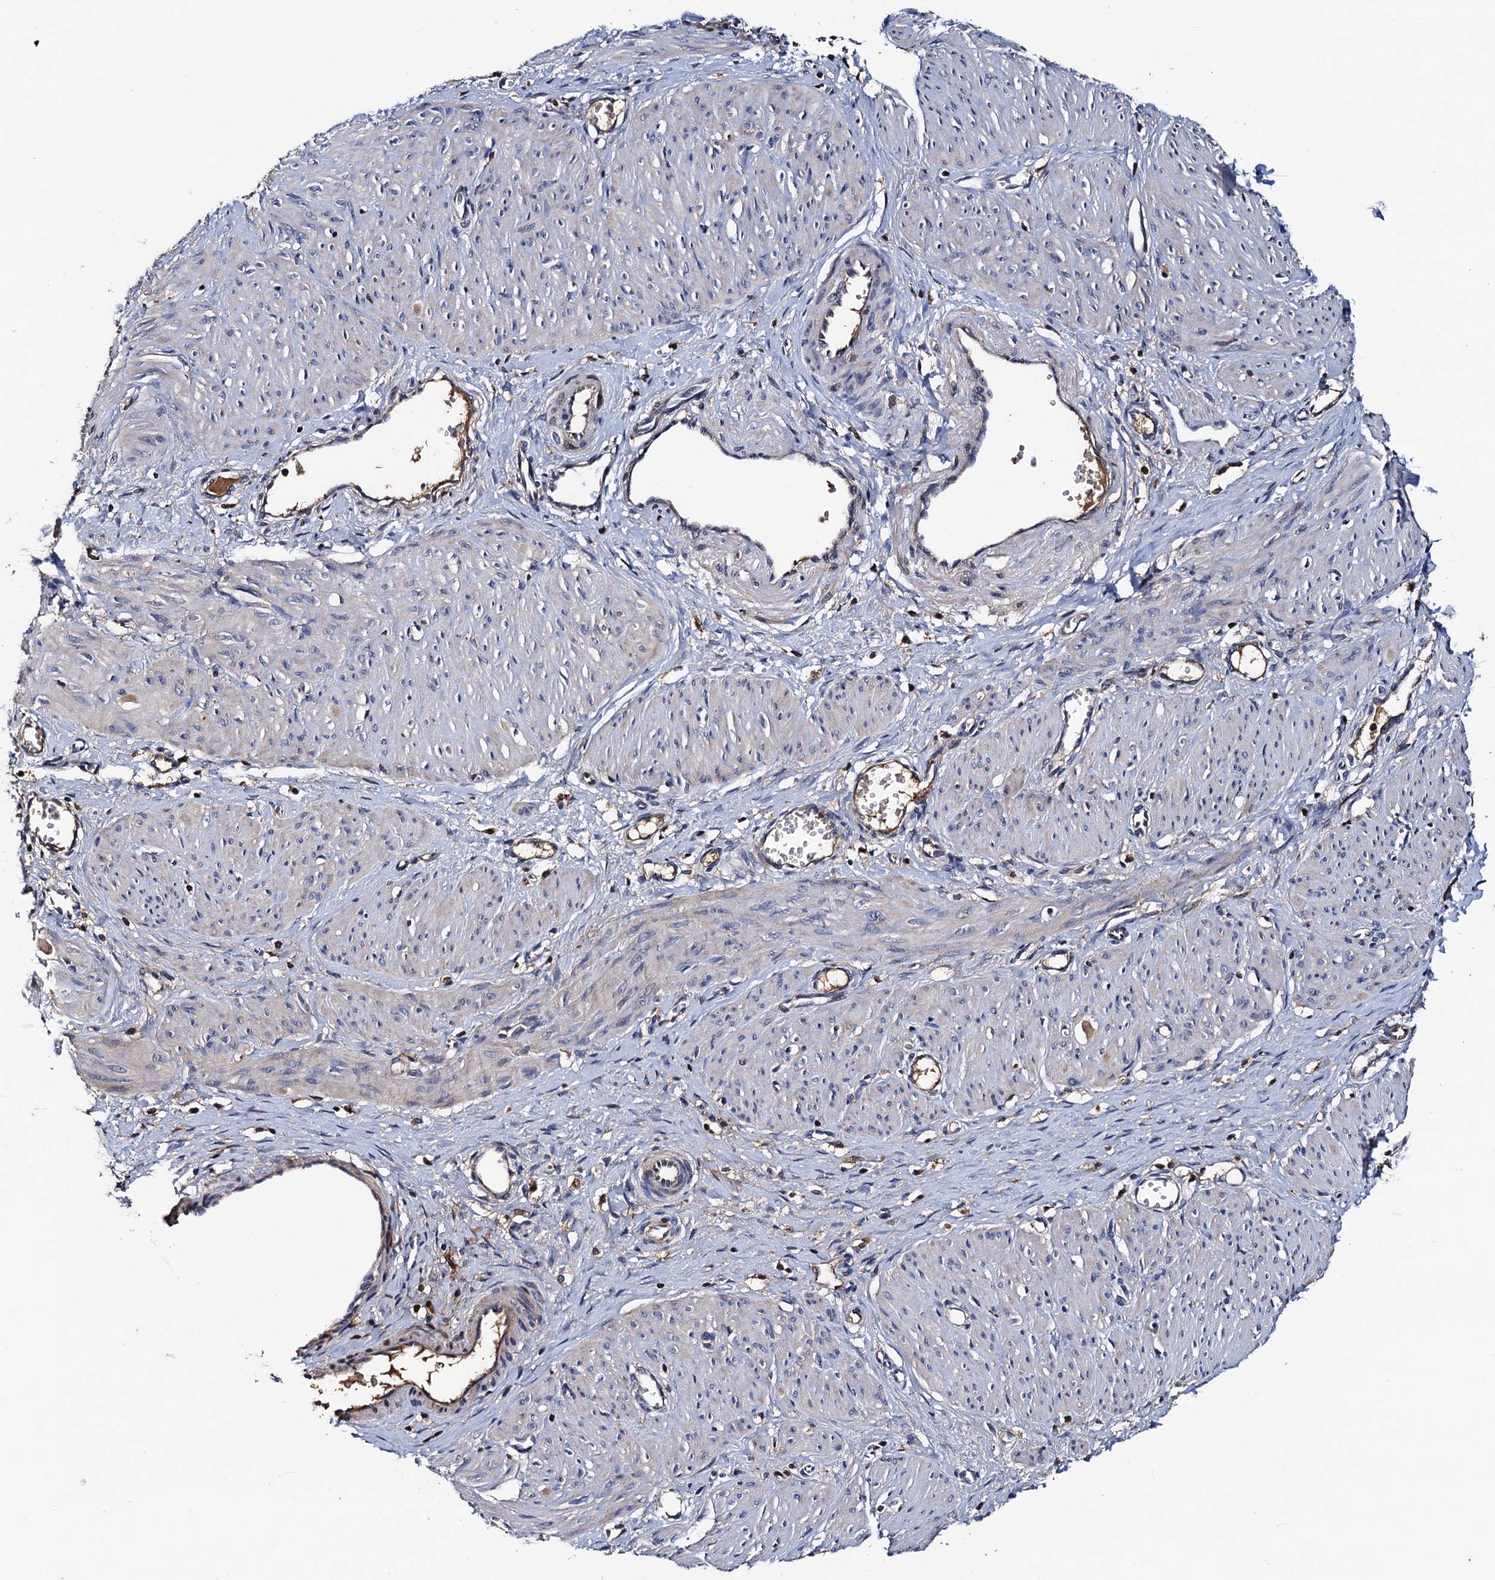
{"staining": {"intensity": "negative", "quantity": "none", "location": "none"}, "tissue": "smooth muscle", "cell_type": "Smooth muscle cells", "image_type": "normal", "snomed": [{"axis": "morphology", "description": "Normal tissue, NOS"}, {"axis": "topography", "description": "Endometrium"}], "caption": "High power microscopy photomicrograph of an immunohistochemistry (IHC) image of normal smooth muscle, revealing no significant positivity in smooth muscle cells. The staining was performed using DAB to visualize the protein expression in brown, while the nuclei were stained in blue with hematoxylin (Magnification: 20x).", "gene": "RGS11", "patient": {"sex": "female", "age": 33}}